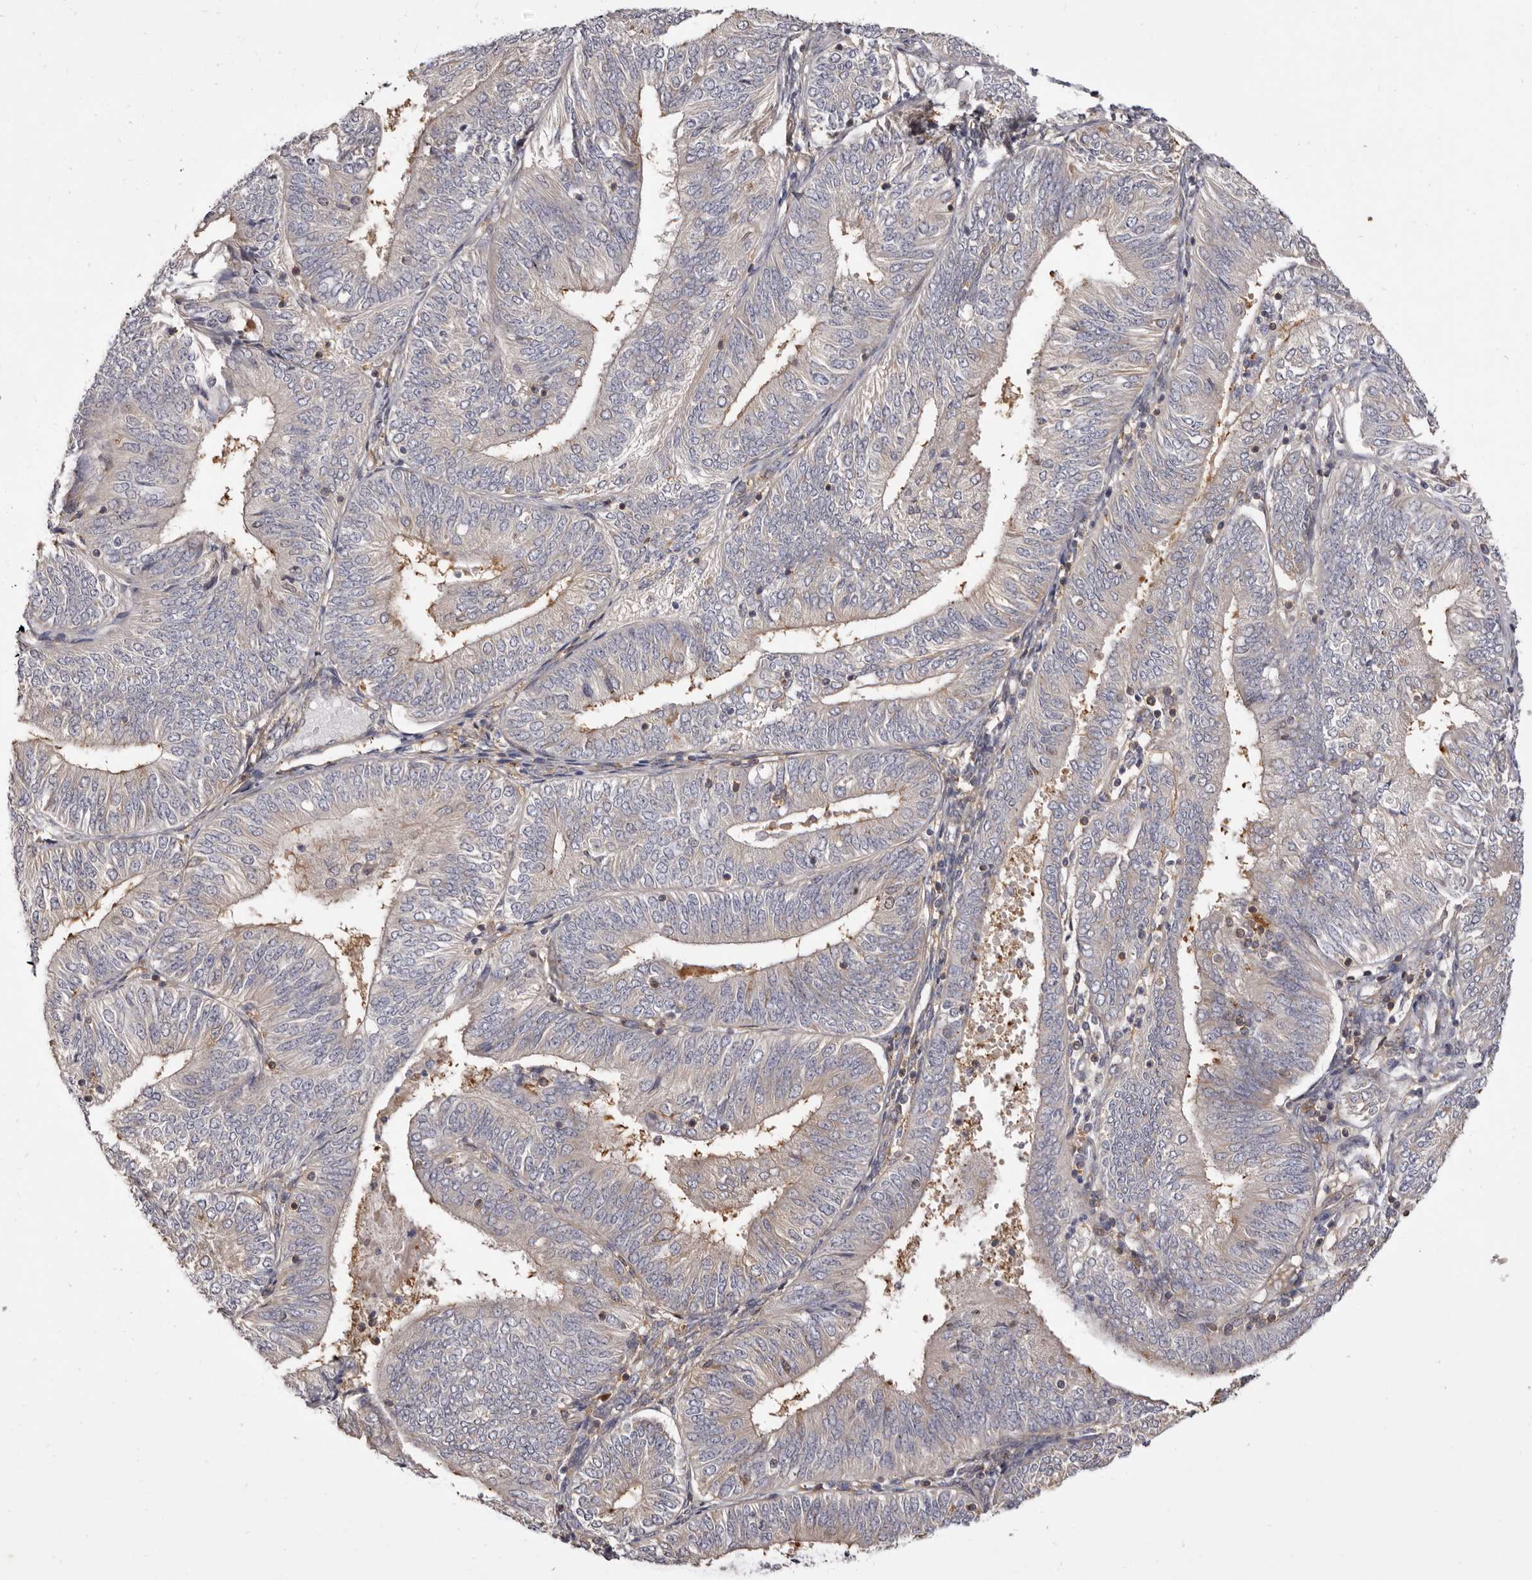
{"staining": {"intensity": "moderate", "quantity": "25%-75%", "location": "cytoplasmic/membranous"}, "tissue": "endometrial cancer", "cell_type": "Tumor cells", "image_type": "cancer", "snomed": [{"axis": "morphology", "description": "Adenocarcinoma, NOS"}, {"axis": "topography", "description": "Endometrium"}], "caption": "Immunohistochemistry staining of adenocarcinoma (endometrial), which reveals medium levels of moderate cytoplasmic/membranous staining in approximately 25%-75% of tumor cells indicating moderate cytoplasmic/membranous protein staining. The staining was performed using DAB (3,3'-diaminobenzidine) (brown) for protein detection and nuclei were counterstained in hematoxylin (blue).", "gene": "ADAMTS20", "patient": {"sex": "female", "age": 58}}